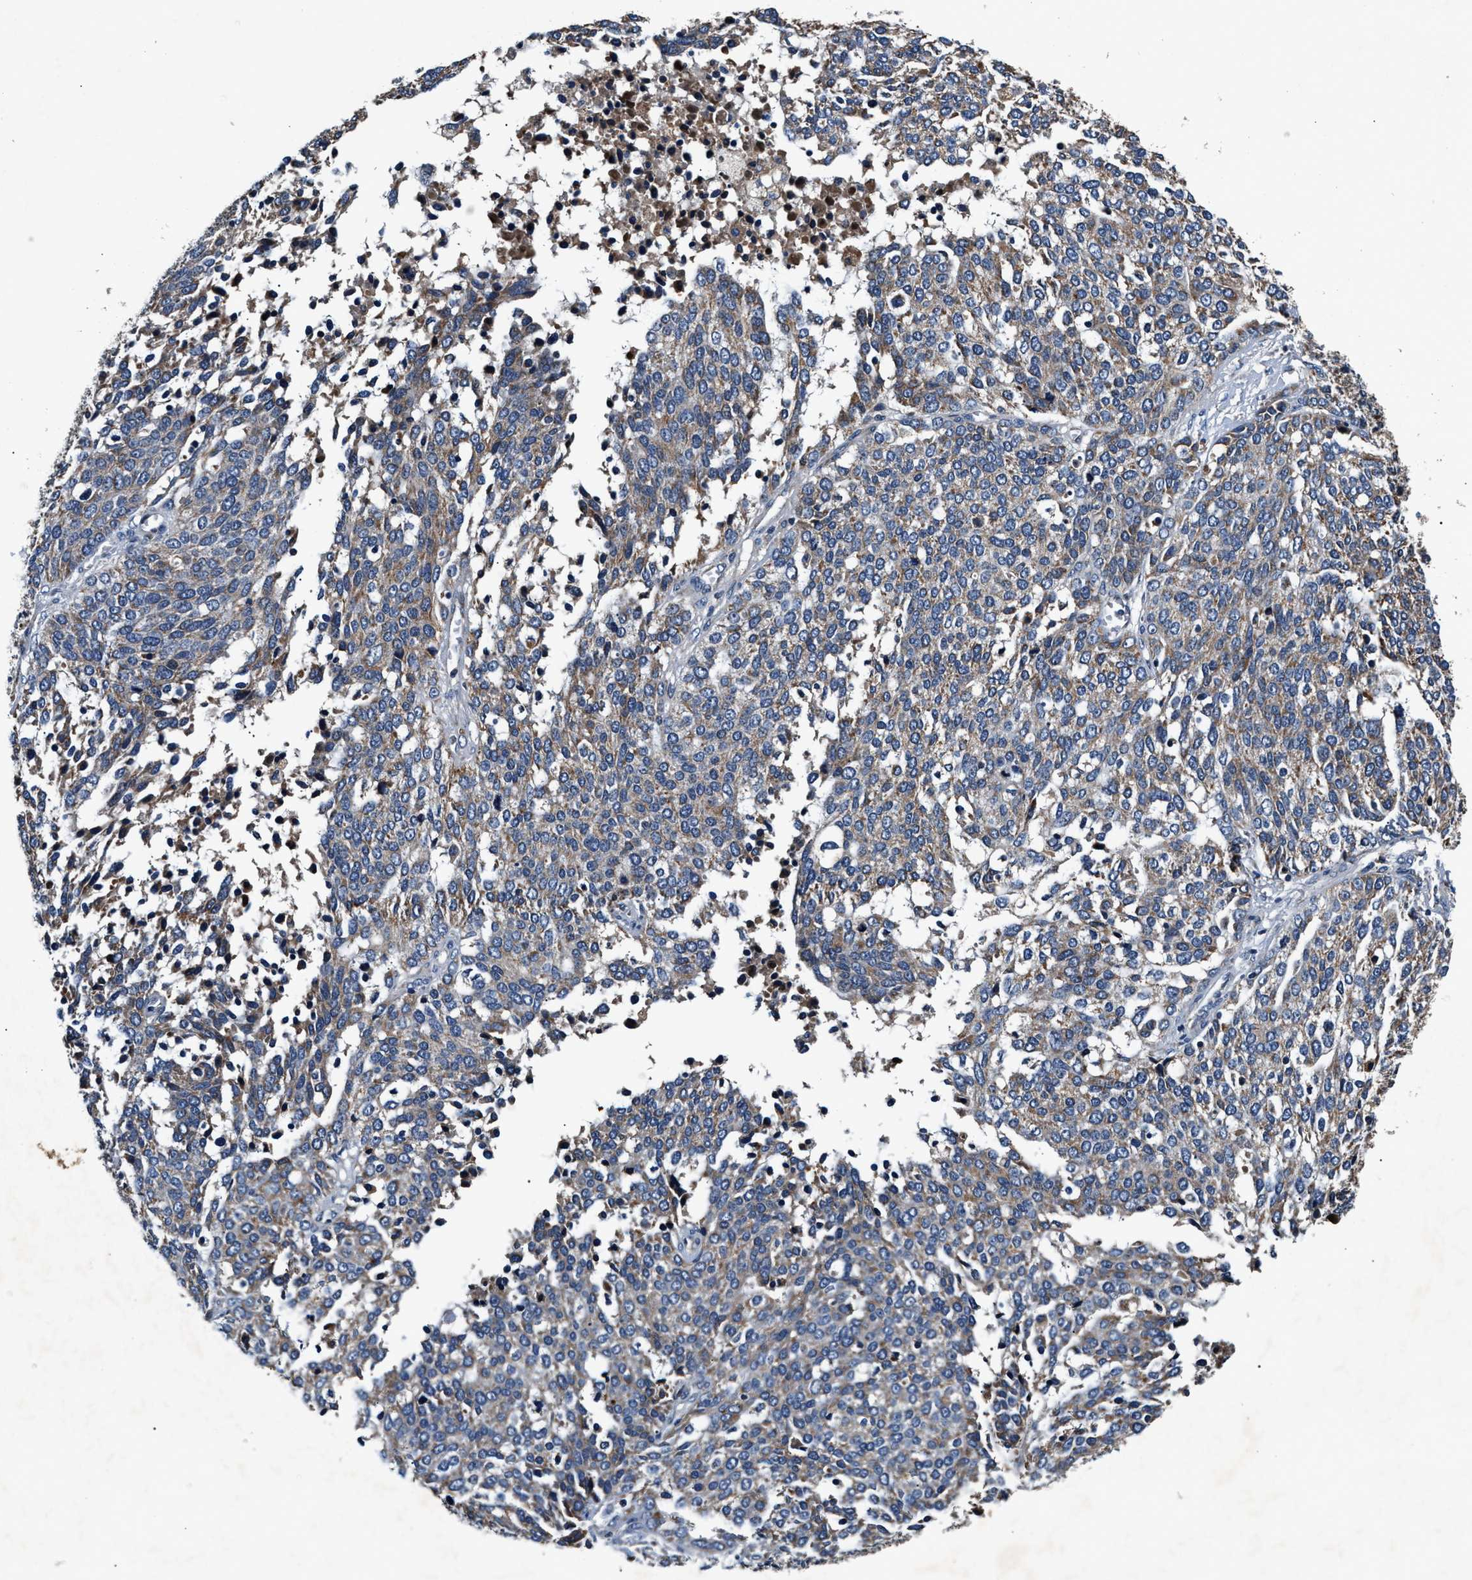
{"staining": {"intensity": "weak", "quantity": ">75%", "location": "cytoplasmic/membranous"}, "tissue": "ovarian cancer", "cell_type": "Tumor cells", "image_type": "cancer", "snomed": [{"axis": "morphology", "description": "Cystadenocarcinoma, serous, NOS"}, {"axis": "topography", "description": "Ovary"}], "caption": "Brown immunohistochemical staining in serous cystadenocarcinoma (ovarian) shows weak cytoplasmic/membranous positivity in about >75% of tumor cells.", "gene": "IMMT", "patient": {"sex": "female", "age": 44}}